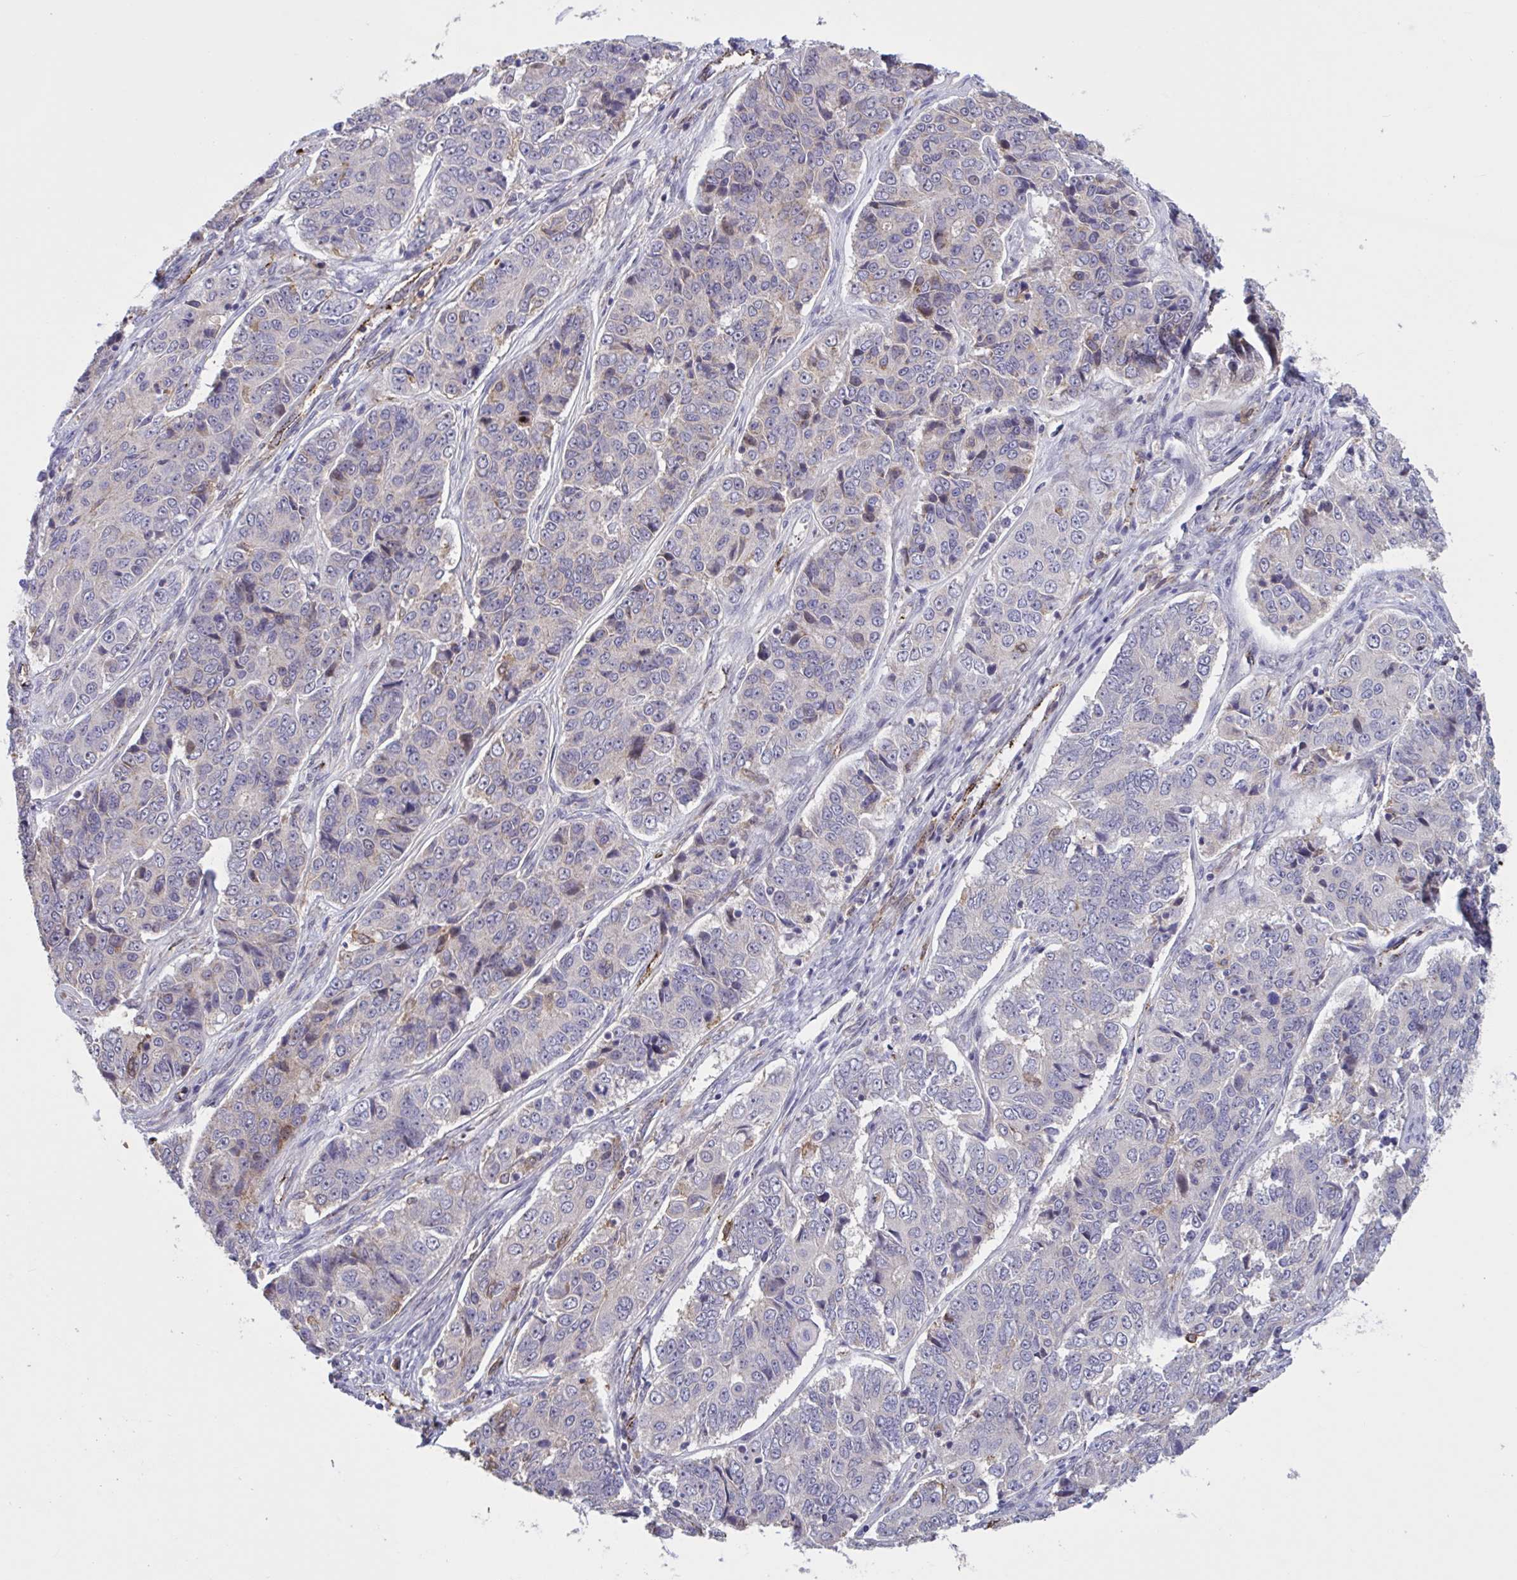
{"staining": {"intensity": "weak", "quantity": "<25%", "location": "cytoplasmic/membranous"}, "tissue": "ovarian cancer", "cell_type": "Tumor cells", "image_type": "cancer", "snomed": [{"axis": "morphology", "description": "Carcinoma, endometroid"}, {"axis": "topography", "description": "Ovary"}], "caption": "Immunohistochemistry photomicrograph of ovarian cancer (endometroid carcinoma) stained for a protein (brown), which demonstrates no expression in tumor cells. Nuclei are stained in blue.", "gene": "CD101", "patient": {"sex": "female", "age": 51}}